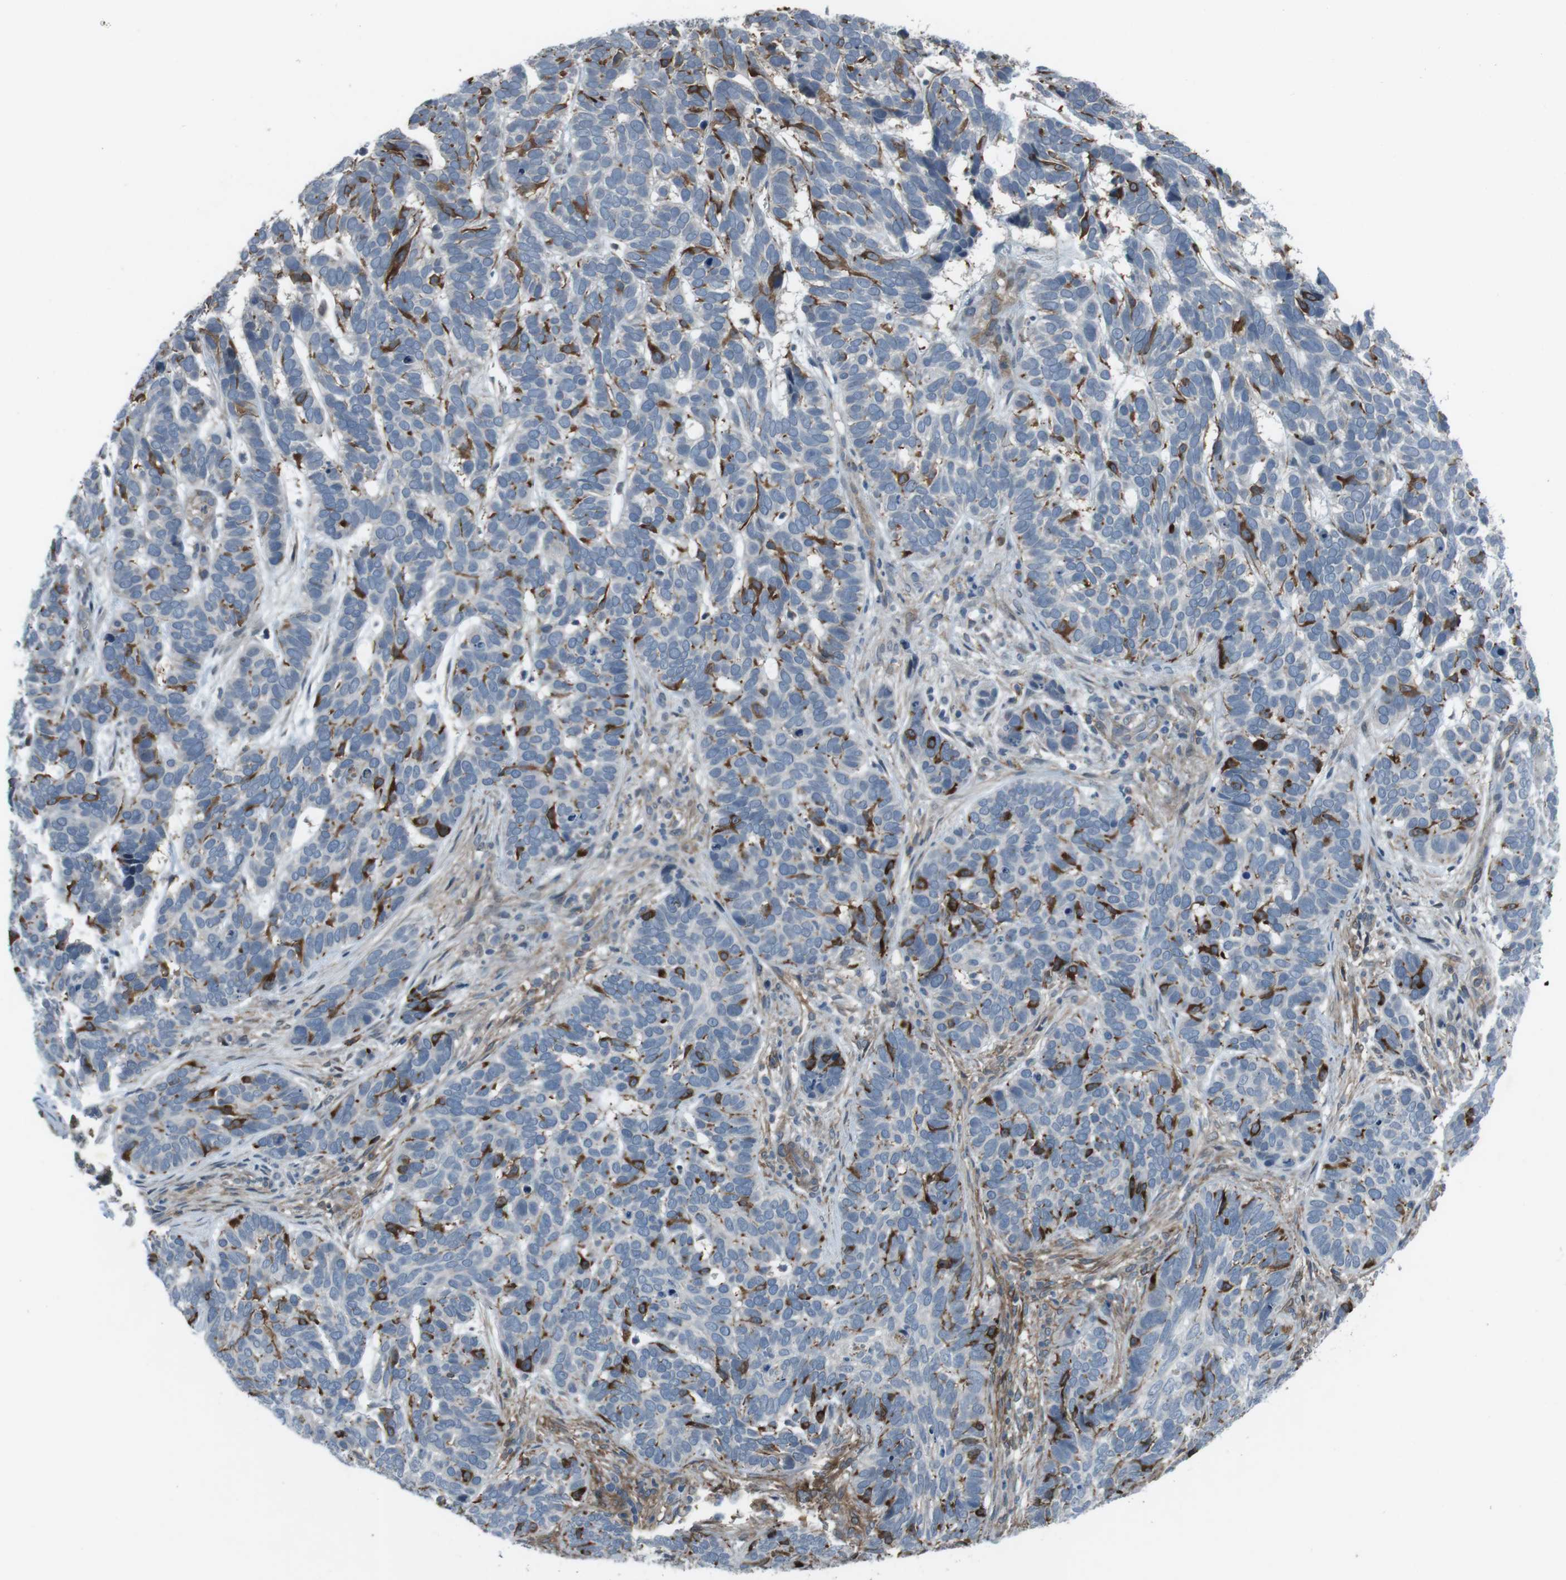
{"staining": {"intensity": "negative", "quantity": "none", "location": "none"}, "tissue": "skin cancer", "cell_type": "Tumor cells", "image_type": "cancer", "snomed": [{"axis": "morphology", "description": "Basal cell carcinoma"}, {"axis": "topography", "description": "Skin"}], "caption": "Immunohistochemistry (IHC) image of neoplastic tissue: human basal cell carcinoma (skin) stained with DAB shows no significant protein expression in tumor cells.", "gene": "ANK2", "patient": {"sex": "male", "age": 87}}